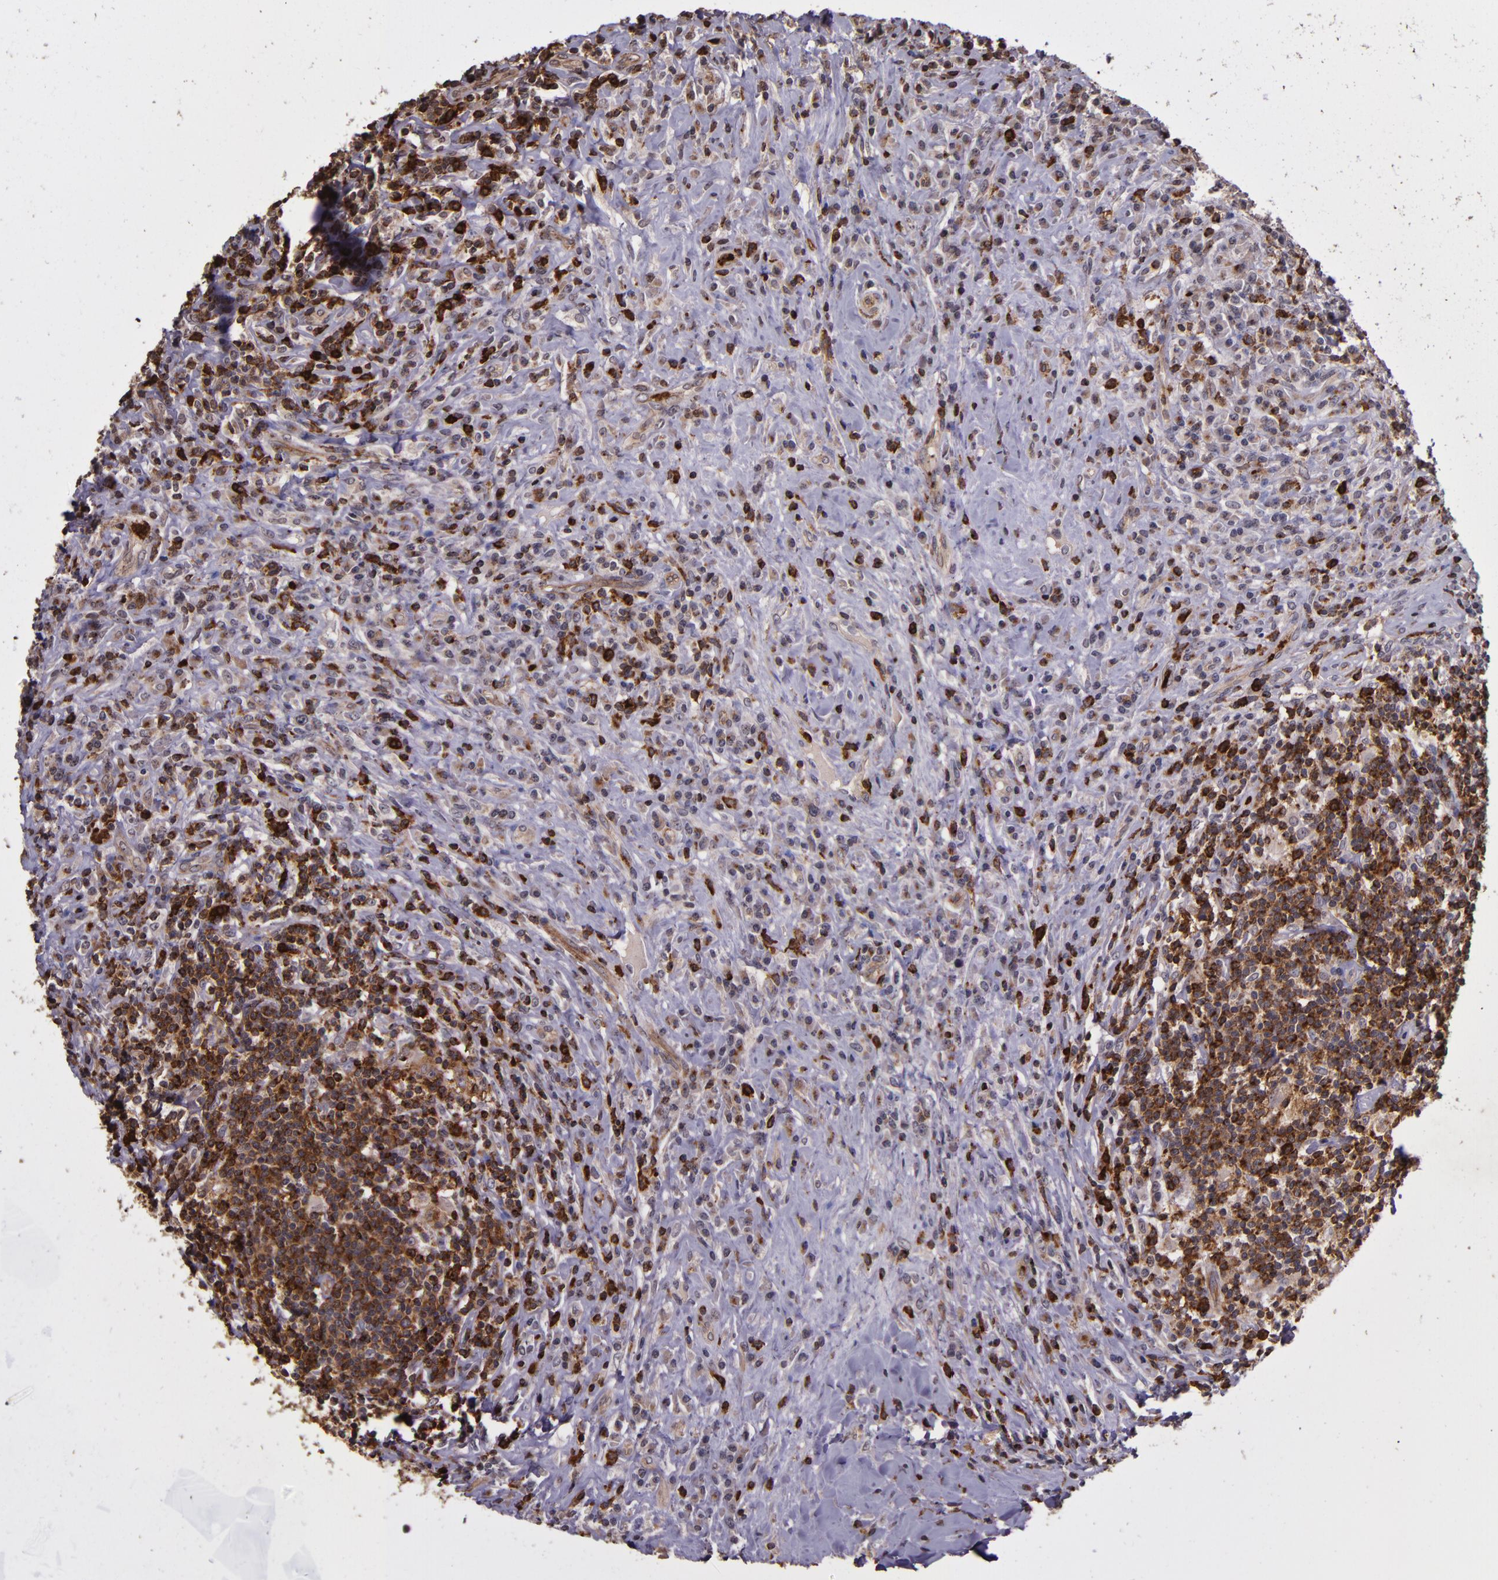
{"staining": {"intensity": "strong", "quantity": ">75%", "location": "cytoplasmic/membranous"}, "tissue": "lymphoma", "cell_type": "Tumor cells", "image_type": "cancer", "snomed": [{"axis": "morphology", "description": "Hodgkin's disease, NOS"}, {"axis": "topography", "description": "Lymph node"}], "caption": "Human Hodgkin's disease stained for a protein (brown) reveals strong cytoplasmic/membranous positive expression in about >75% of tumor cells.", "gene": "SLC2A3", "patient": {"sex": "female", "age": 25}}